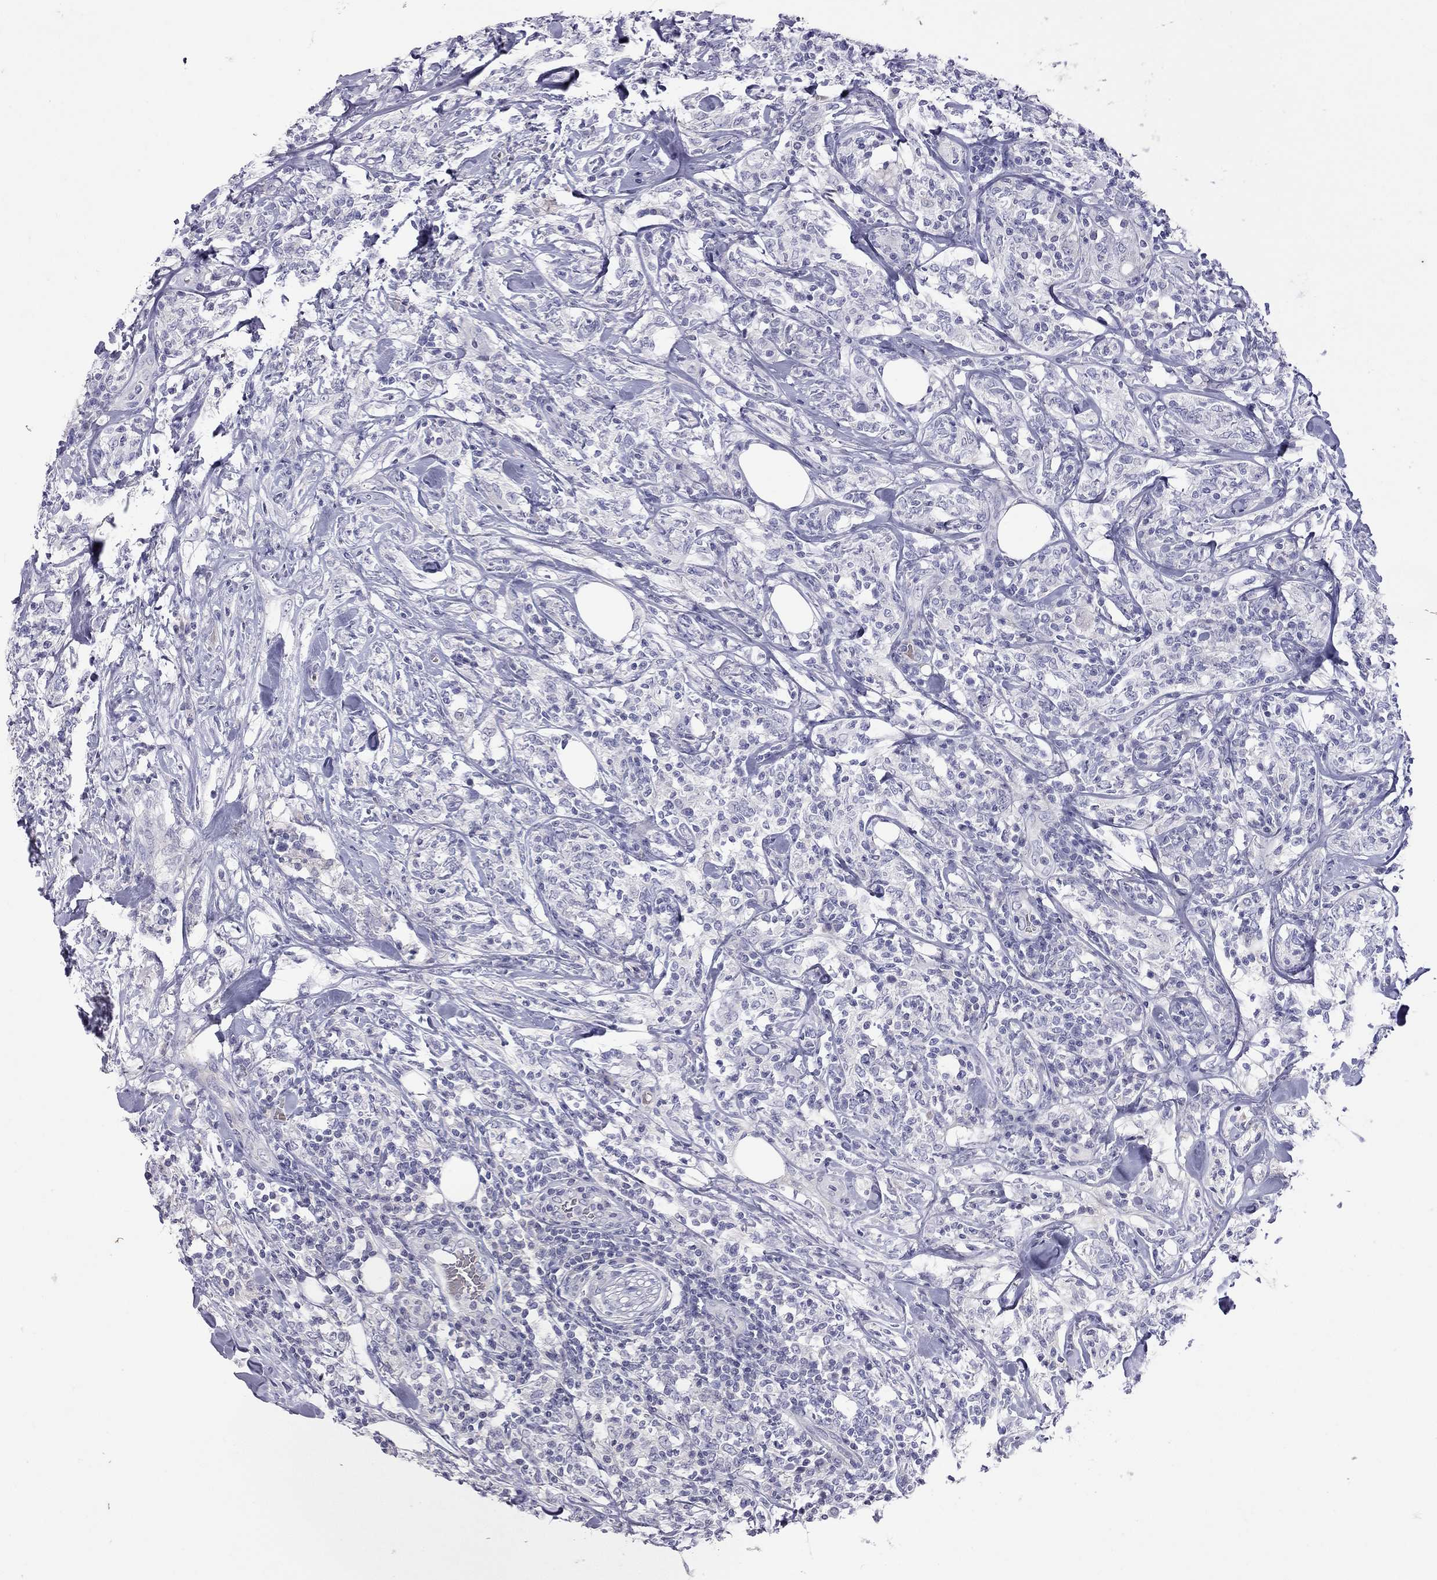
{"staining": {"intensity": "negative", "quantity": "none", "location": "none"}, "tissue": "lymphoma", "cell_type": "Tumor cells", "image_type": "cancer", "snomed": [{"axis": "morphology", "description": "Malignant lymphoma, non-Hodgkin's type, High grade"}, {"axis": "topography", "description": "Lymph node"}], "caption": "A micrograph of human lymphoma is negative for staining in tumor cells.", "gene": "MUC16", "patient": {"sex": "female", "age": 84}}